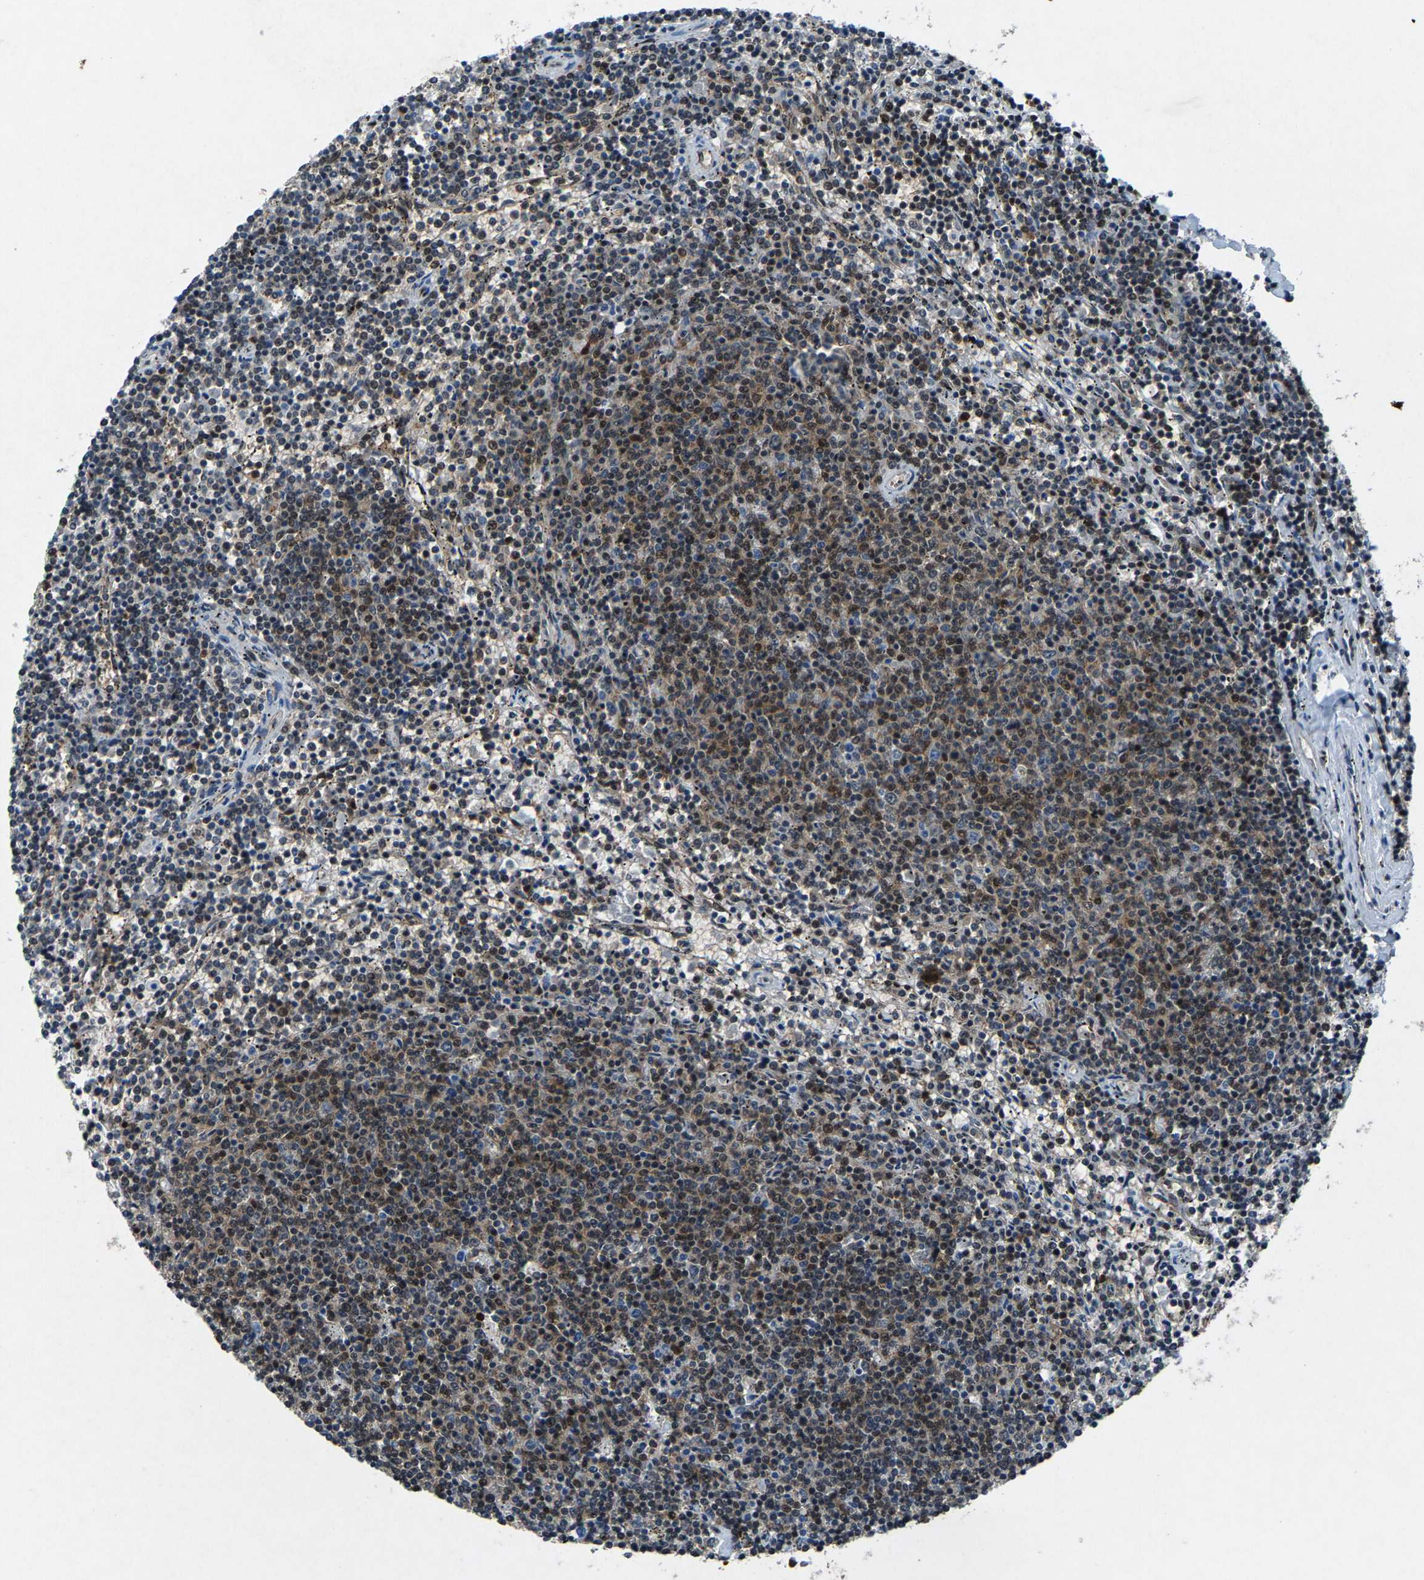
{"staining": {"intensity": "moderate", "quantity": "25%-75%", "location": "cytoplasmic/membranous,nuclear"}, "tissue": "lymphoma", "cell_type": "Tumor cells", "image_type": "cancer", "snomed": [{"axis": "morphology", "description": "Malignant lymphoma, non-Hodgkin's type, Low grade"}, {"axis": "topography", "description": "Spleen"}], "caption": "A brown stain shows moderate cytoplasmic/membranous and nuclear positivity of a protein in malignant lymphoma, non-Hodgkin's type (low-grade) tumor cells.", "gene": "ATXN3", "patient": {"sex": "female", "age": 50}}